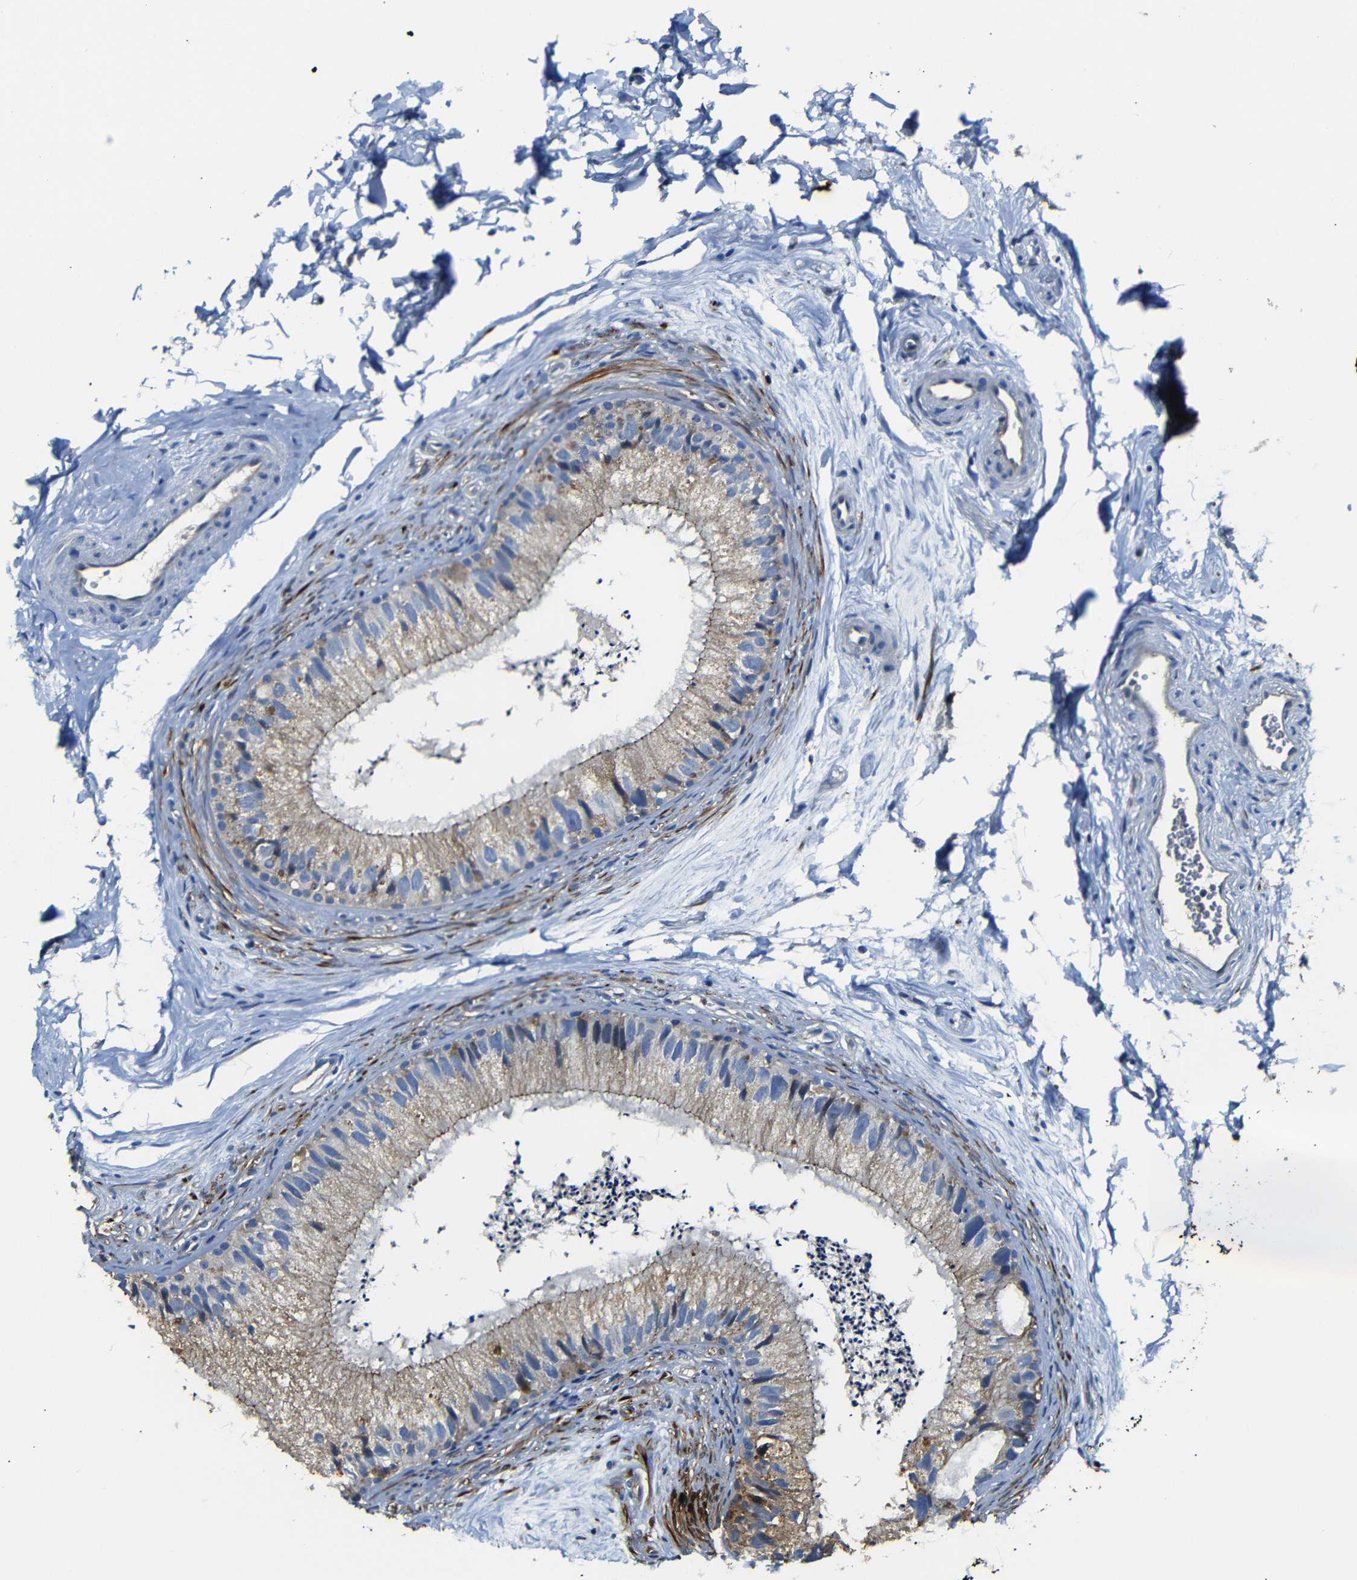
{"staining": {"intensity": "weak", "quantity": "25%-75%", "location": "cytoplasmic/membranous"}, "tissue": "epididymis", "cell_type": "Glandular cells", "image_type": "normal", "snomed": [{"axis": "morphology", "description": "Normal tissue, NOS"}, {"axis": "topography", "description": "Epididymis"}], "caption": "This is a photomicrograph of immunohistochemistry staining of normal epididymis, which shows weak expression in the cytoplasmic/membranous of glandular cells.", "gene": "AFDN", "patient": {"sex": "male", "age": 56}}